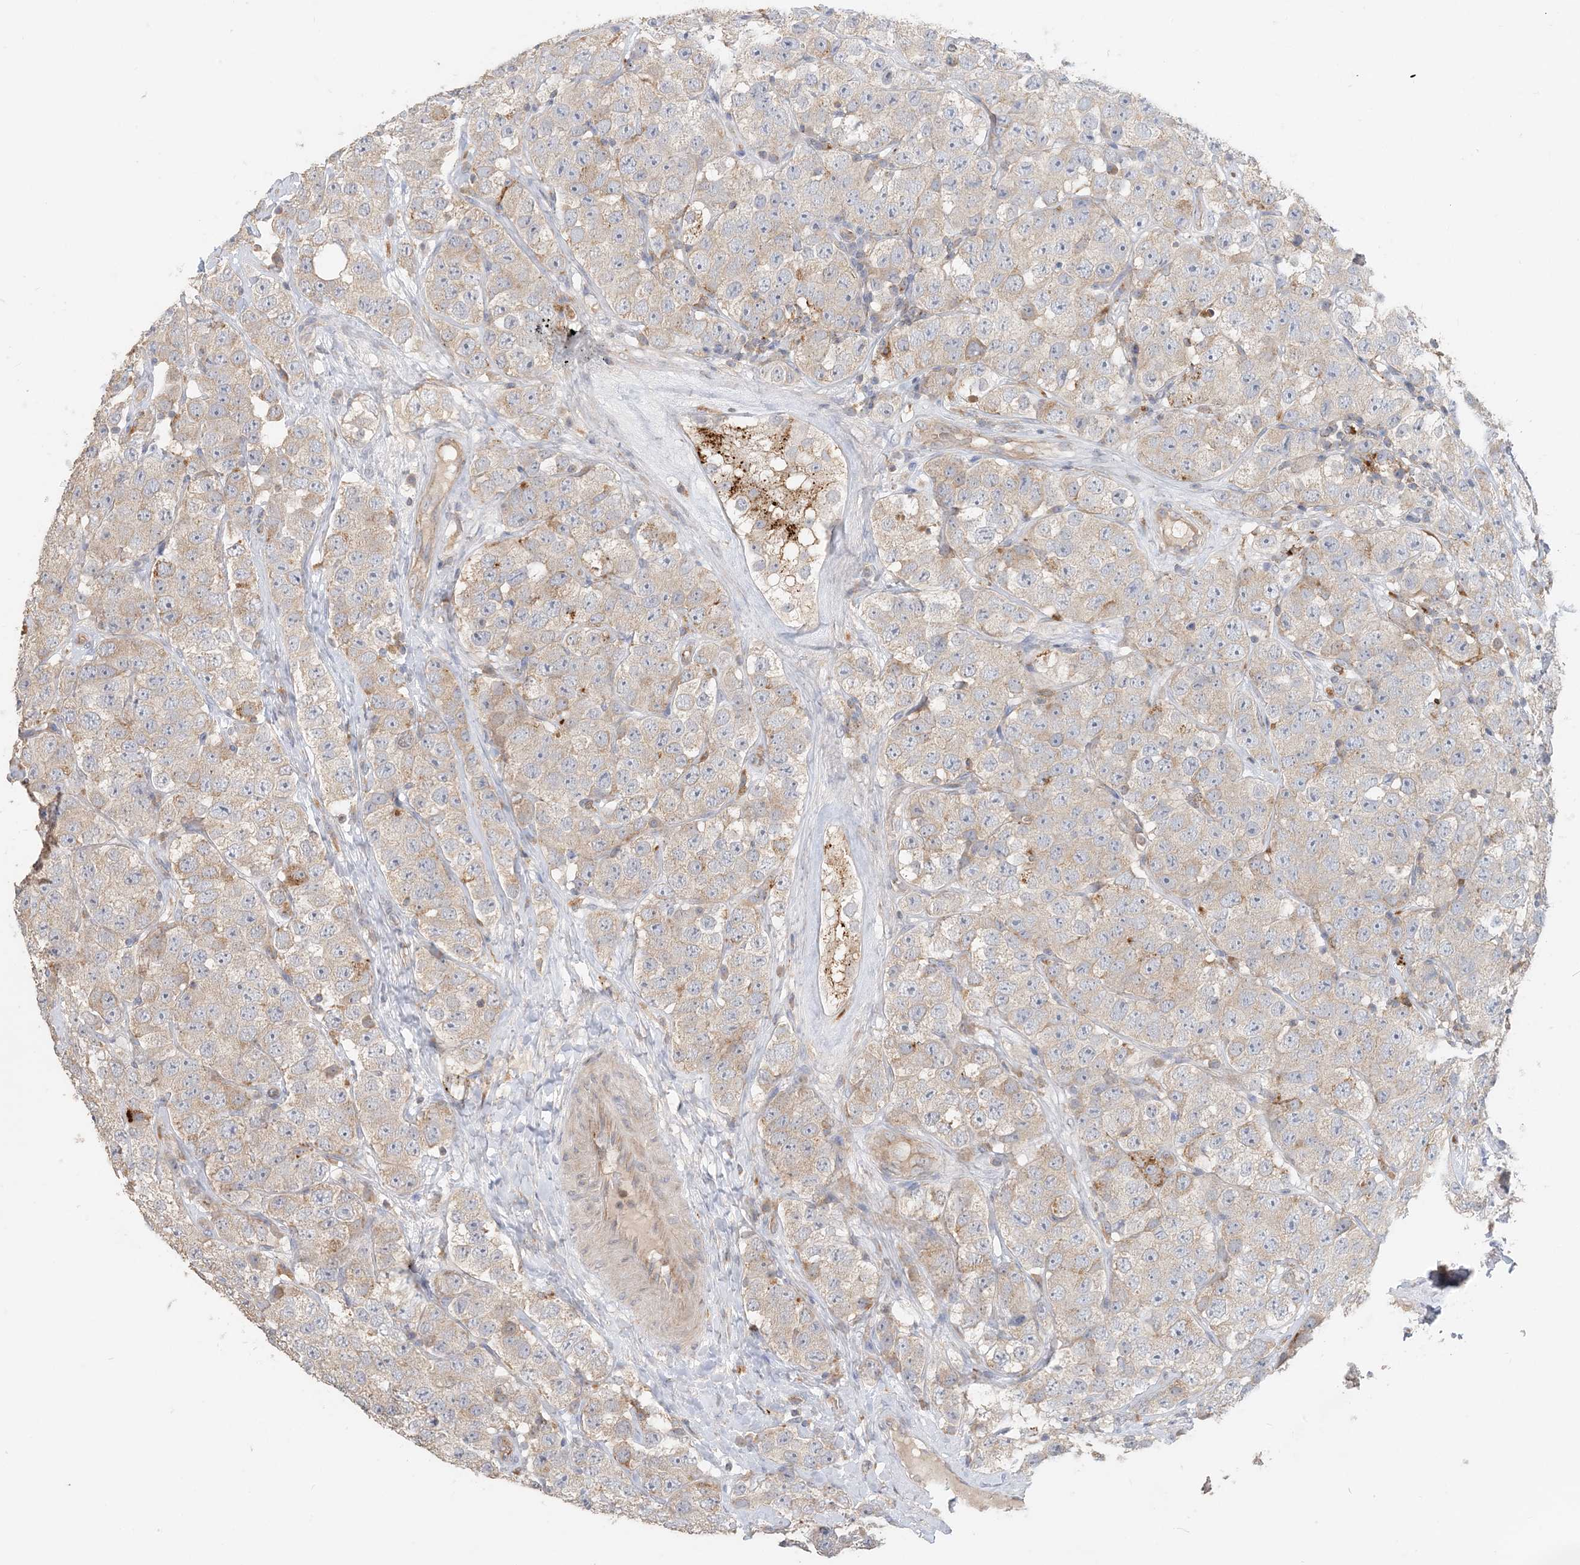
{"staining": {"intensity": "weak", "quantity": "<25%", "location": "cytoplasmic/membranous"}, "tissue": "testis cancer", "cell_type": "Tumor cells", "image_type": "cancer", "snomed": [{"axis": "morphology", "description": "Seminoma, NOS"}, {"axis": "topography", "description": "Testis"}], "caption": "The IHC micrograph has no significant staining in tumor cells of seminoma (testis) tissue. (Immunohistochemistry, brightfield microscopy, high magnification).", "gene": "SPPL2A", "patient": {"sex": "male", "age": 28}}